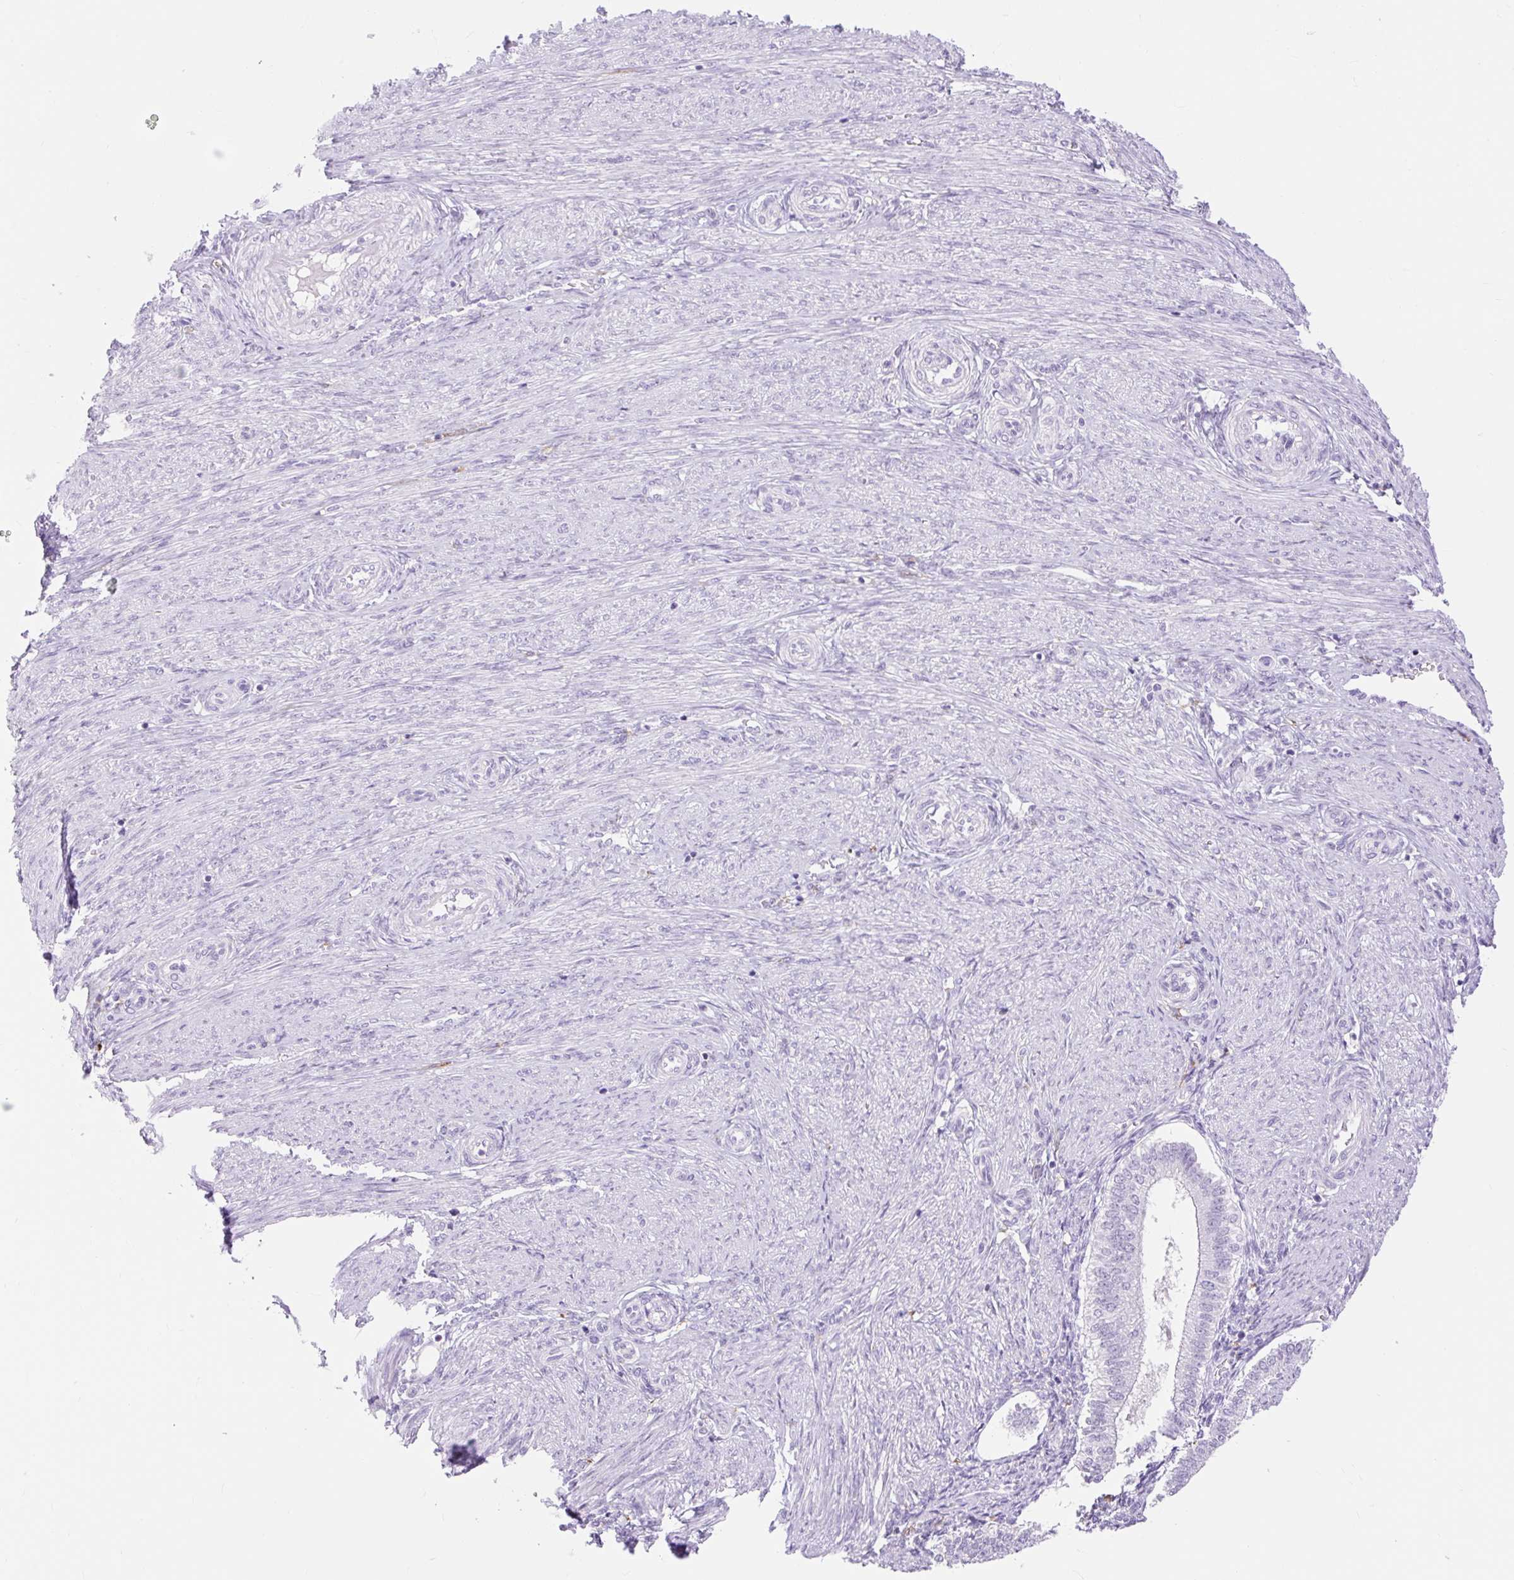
{"staining": {"intensity": "negative", "quantity": "none", "location": "none"}, "tissue": "endometrium", "cell_type": "Cells in endometrial stroma", "image_type": "normal", "snomed": [{"axis": "morphology", "description": "Normal tissue, NOS"}, {"axis": "topography", "description": "Endometrium"}], "caption": "High magnification brightfield microscopy of unremarkable endometrium stained with DAB (brown) and counterstained with hematoxylin (blue): cells in endometrial stroma show no significant staining.", "gene": "SIGLEC1", "patient": {"sex": "female", "age": 25}}